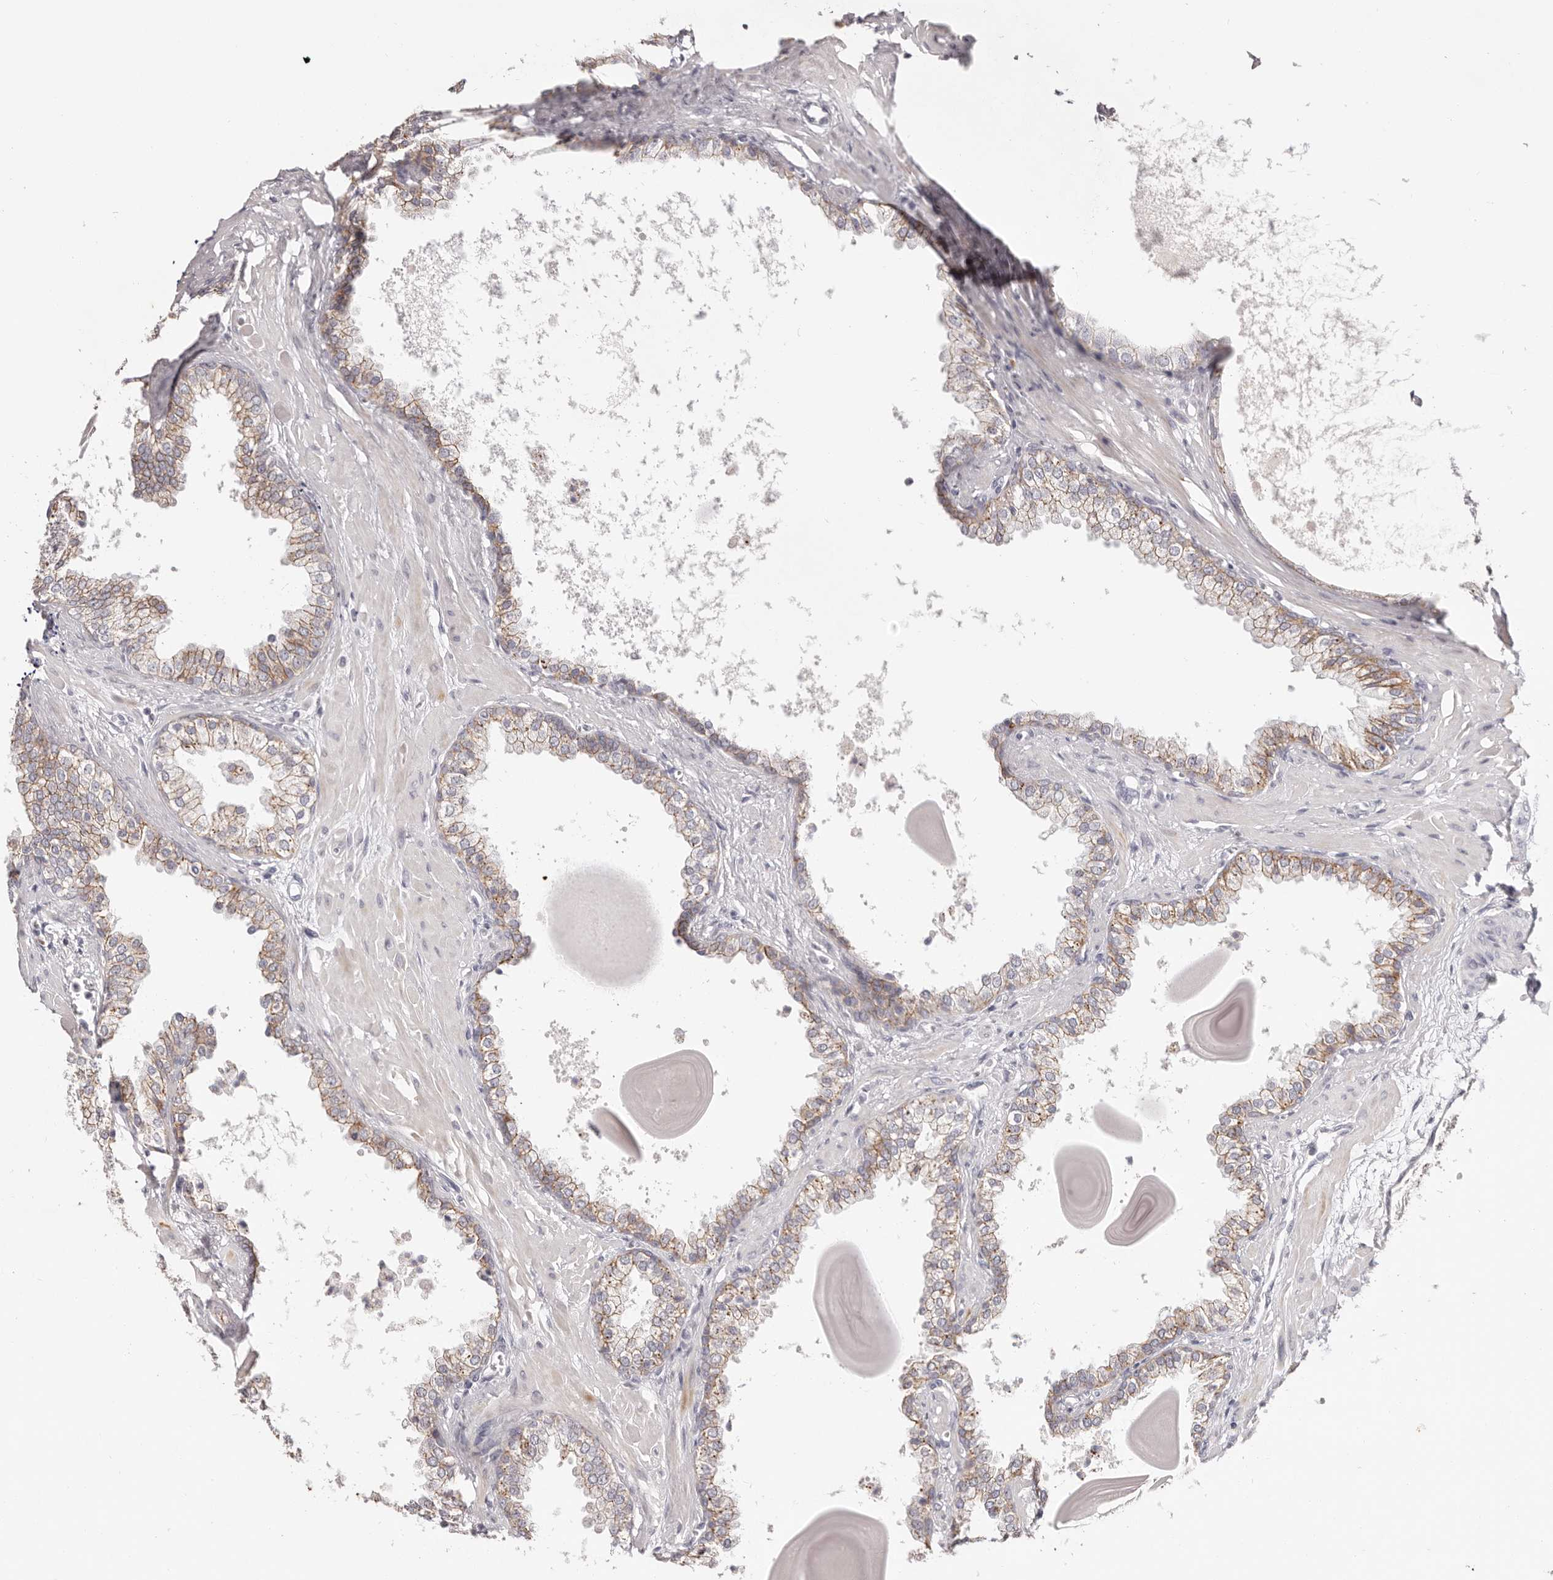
{"staining": {"intensity": "weak", "quantity": "25%-75%", "location": "cytoplasmic/membranous"}, "tissue": "prostate", "cell_type": "Glandular cells", "image_type": "normal", "snomed": [{"axis": "morphology", "description": "Normal tissue, NOS"}, {"axis": "topography", "description": "Prostate"}], "caption": "Weak cytoplasmic/membranous staining is seen in approximately 25%-75% of glandular cells in benign prostate. The protein is shown in brown color, while the nuclei are stained blue.", "gene": "PCDHB6", "patient": {"sex": "male", "age": 48}}